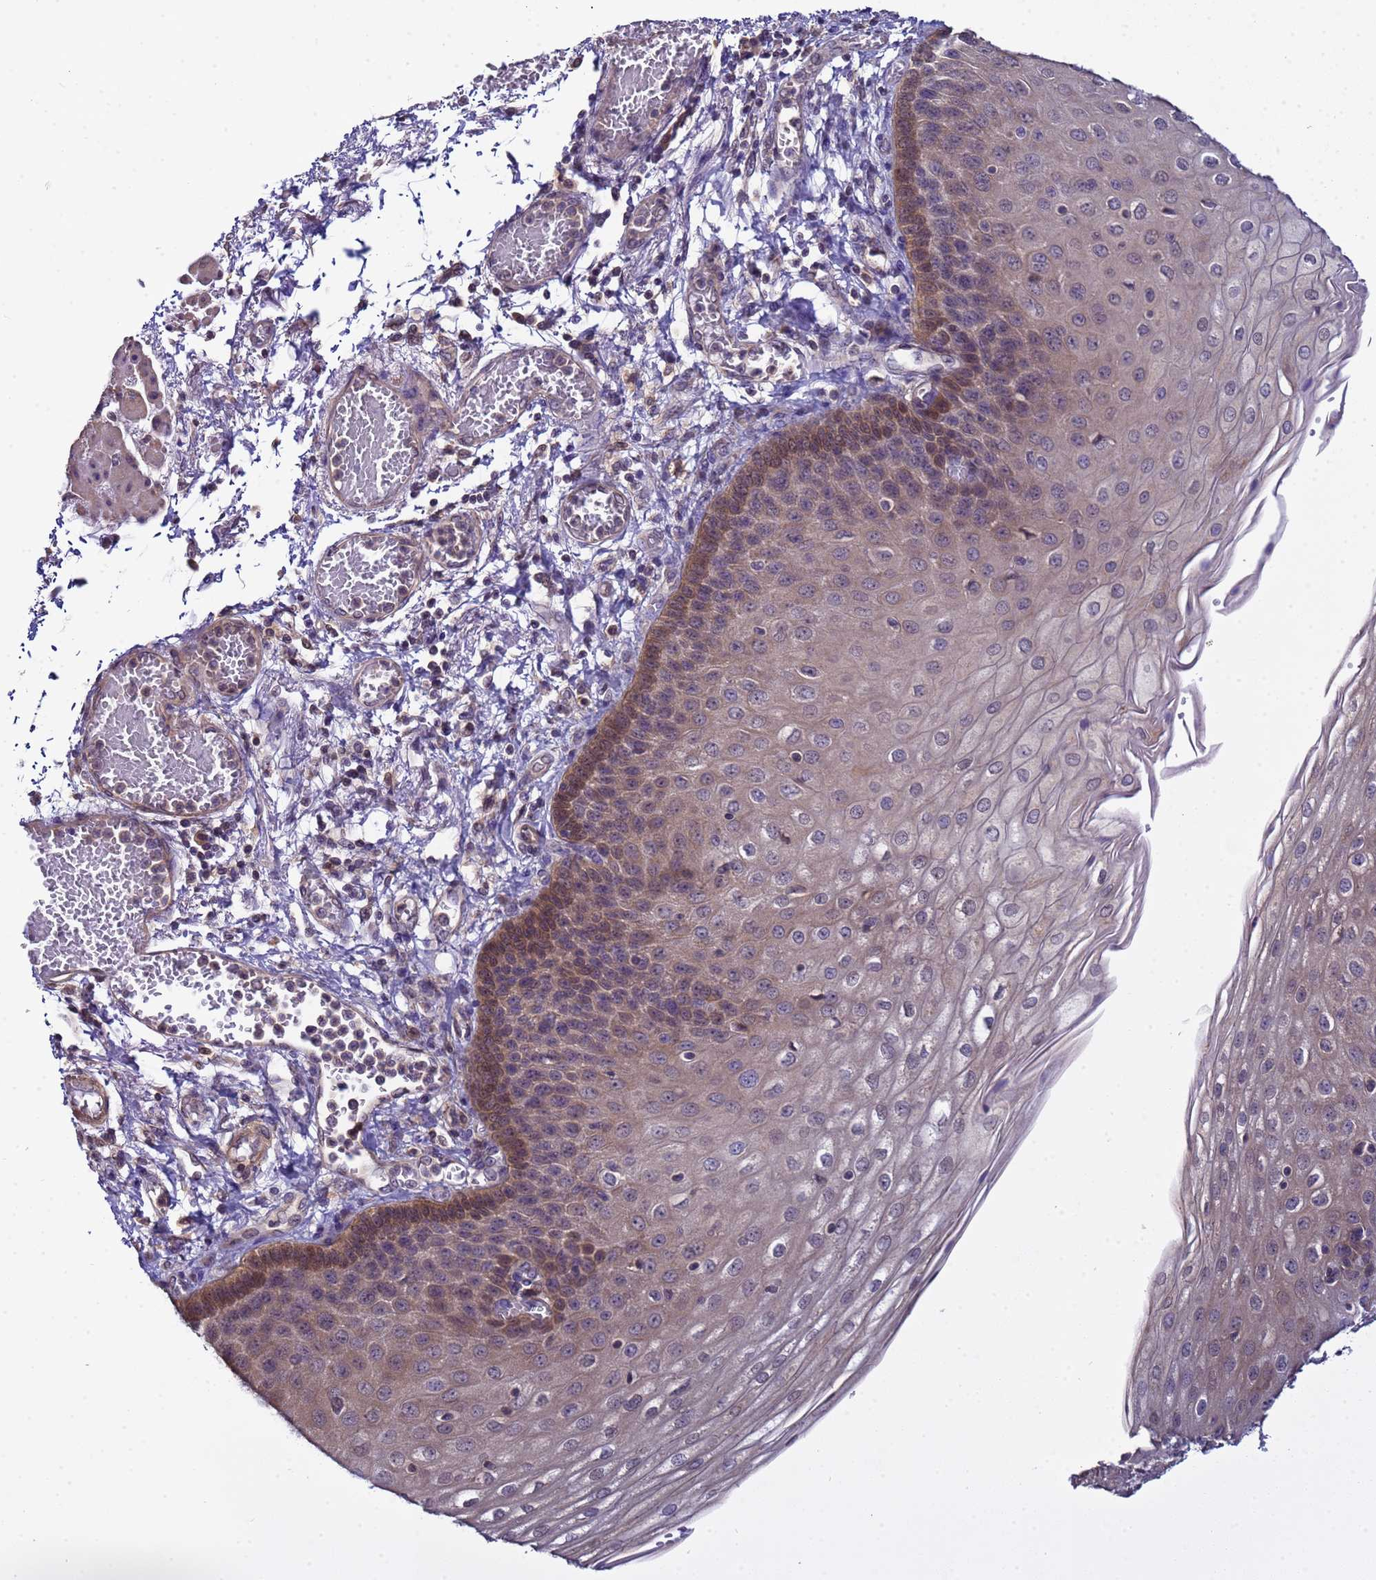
{"staining": {"intensity": "moderate", "quantity": "<25%", "location": "cytoplasmic/membranous"}, "tissue": "esophagus", "cell_type": "Squamous epithelial cells", "image_type": "normal", "snomed": [{"axis": "morphology", "description": "Normal tissue, NOS"}, {"axis": "topography", "description": "Esophagus"}], "caption": "IHC histopathology image of benign human esophagus stained for a protein (brown), which demonstrates low levels of moderate cytoplasmic/membranous staining in approximately <25% of squamous epithelial cells.", "gene": "ELMOD2", "patient": {"sex": "male", "age": 81}}